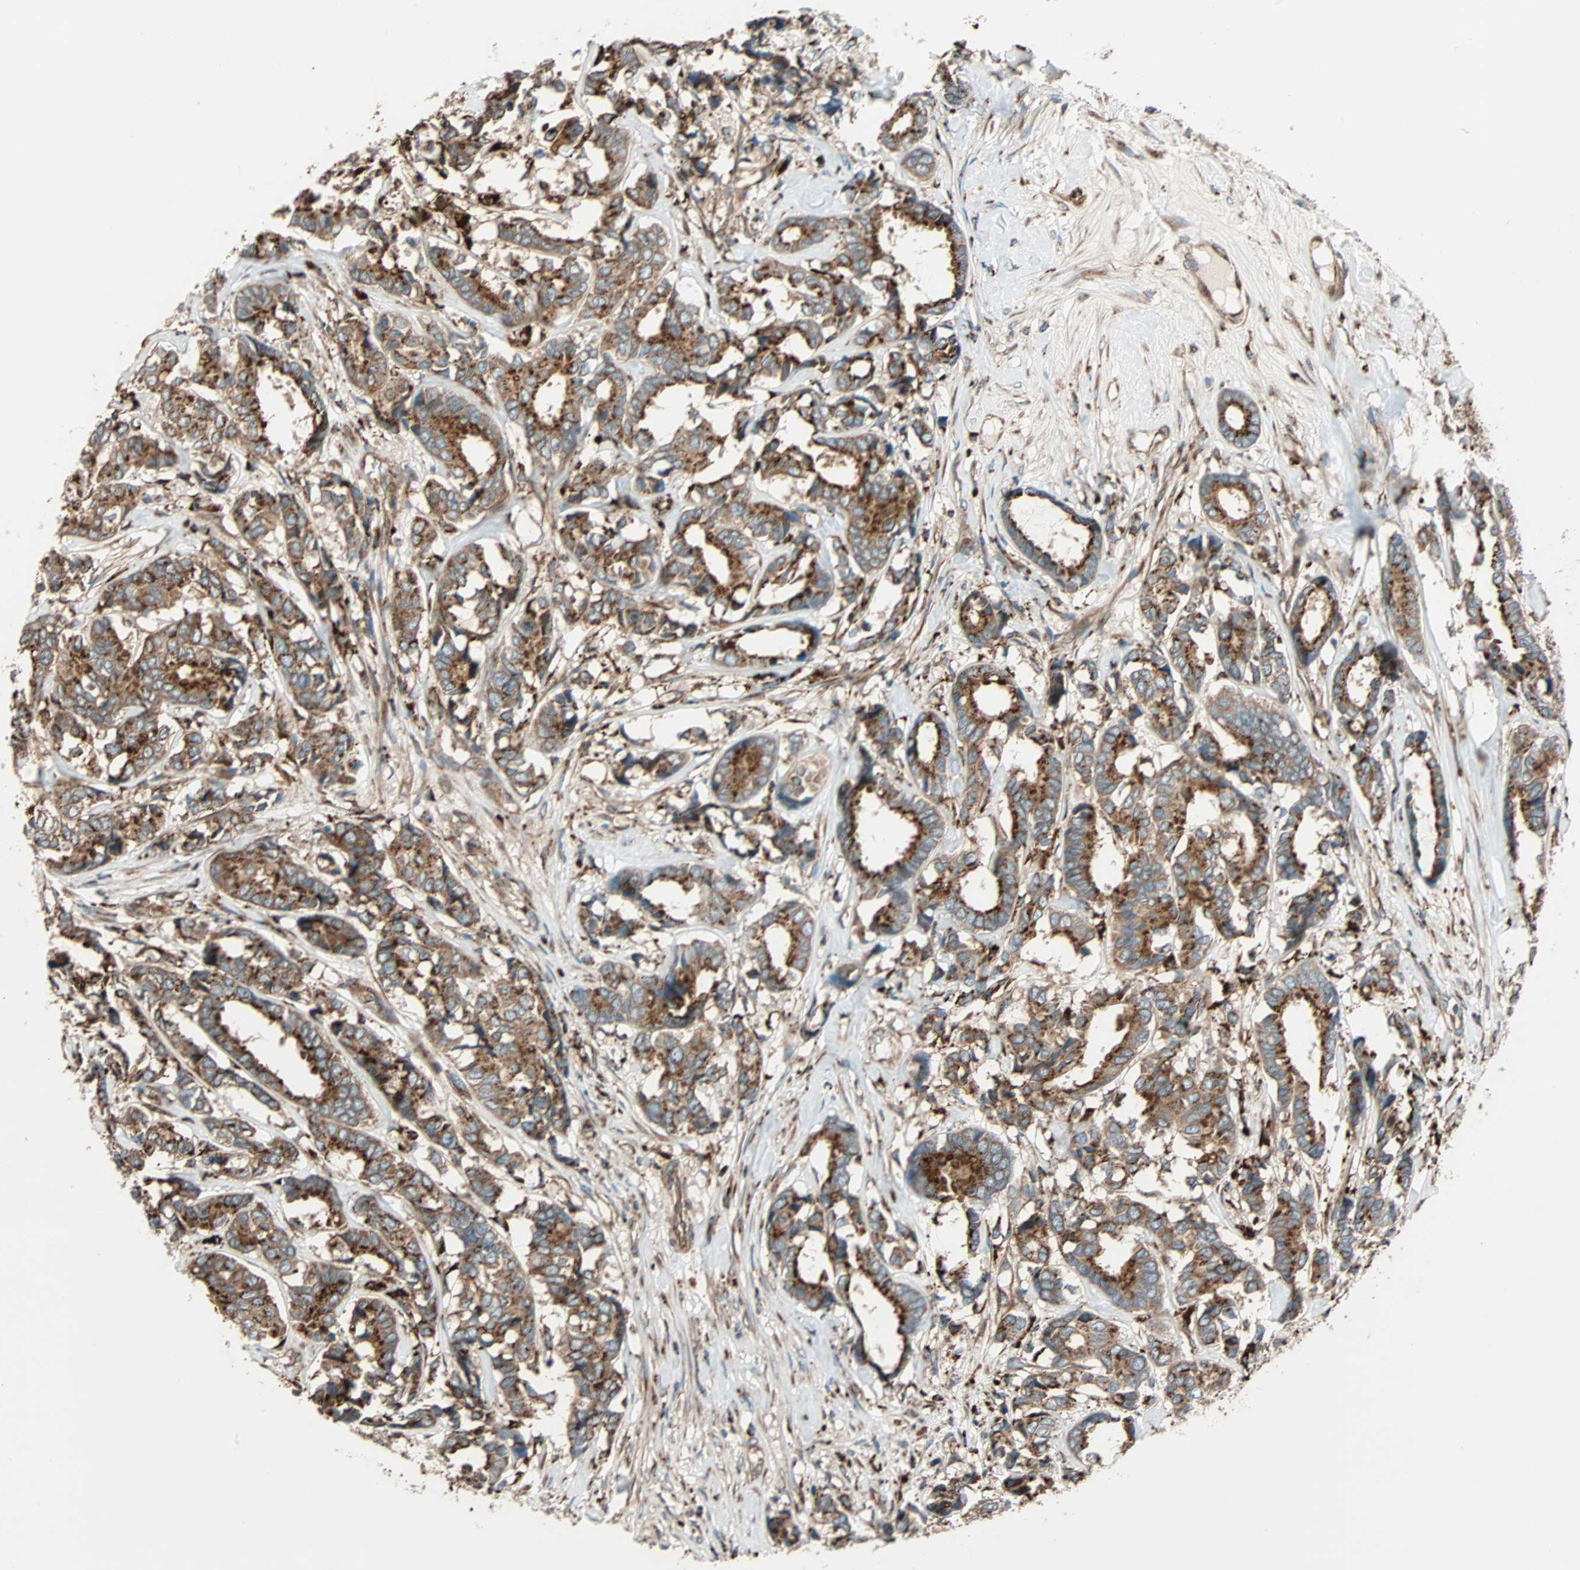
{"staining": {"intensity": "strong", "quantity": ">75%", "location": "cytoplasmic/membranous"}, "tissue": "breast cancer", "cell_type": "Tumor cells", "image_type": "cancer", "snomed": [{"axis": "morphology", "description": "Duct carcinoma"}, {"axis": "topography", "description": "Breast"}], "caption": "Breast intraductal carcinoma stained with a brown dye shows strong cytoplasmic/membranous positive staining in approximately >75% of tumor cells.", "gene": "PHYH", "patient": {"sex": "female", "age": 87}}